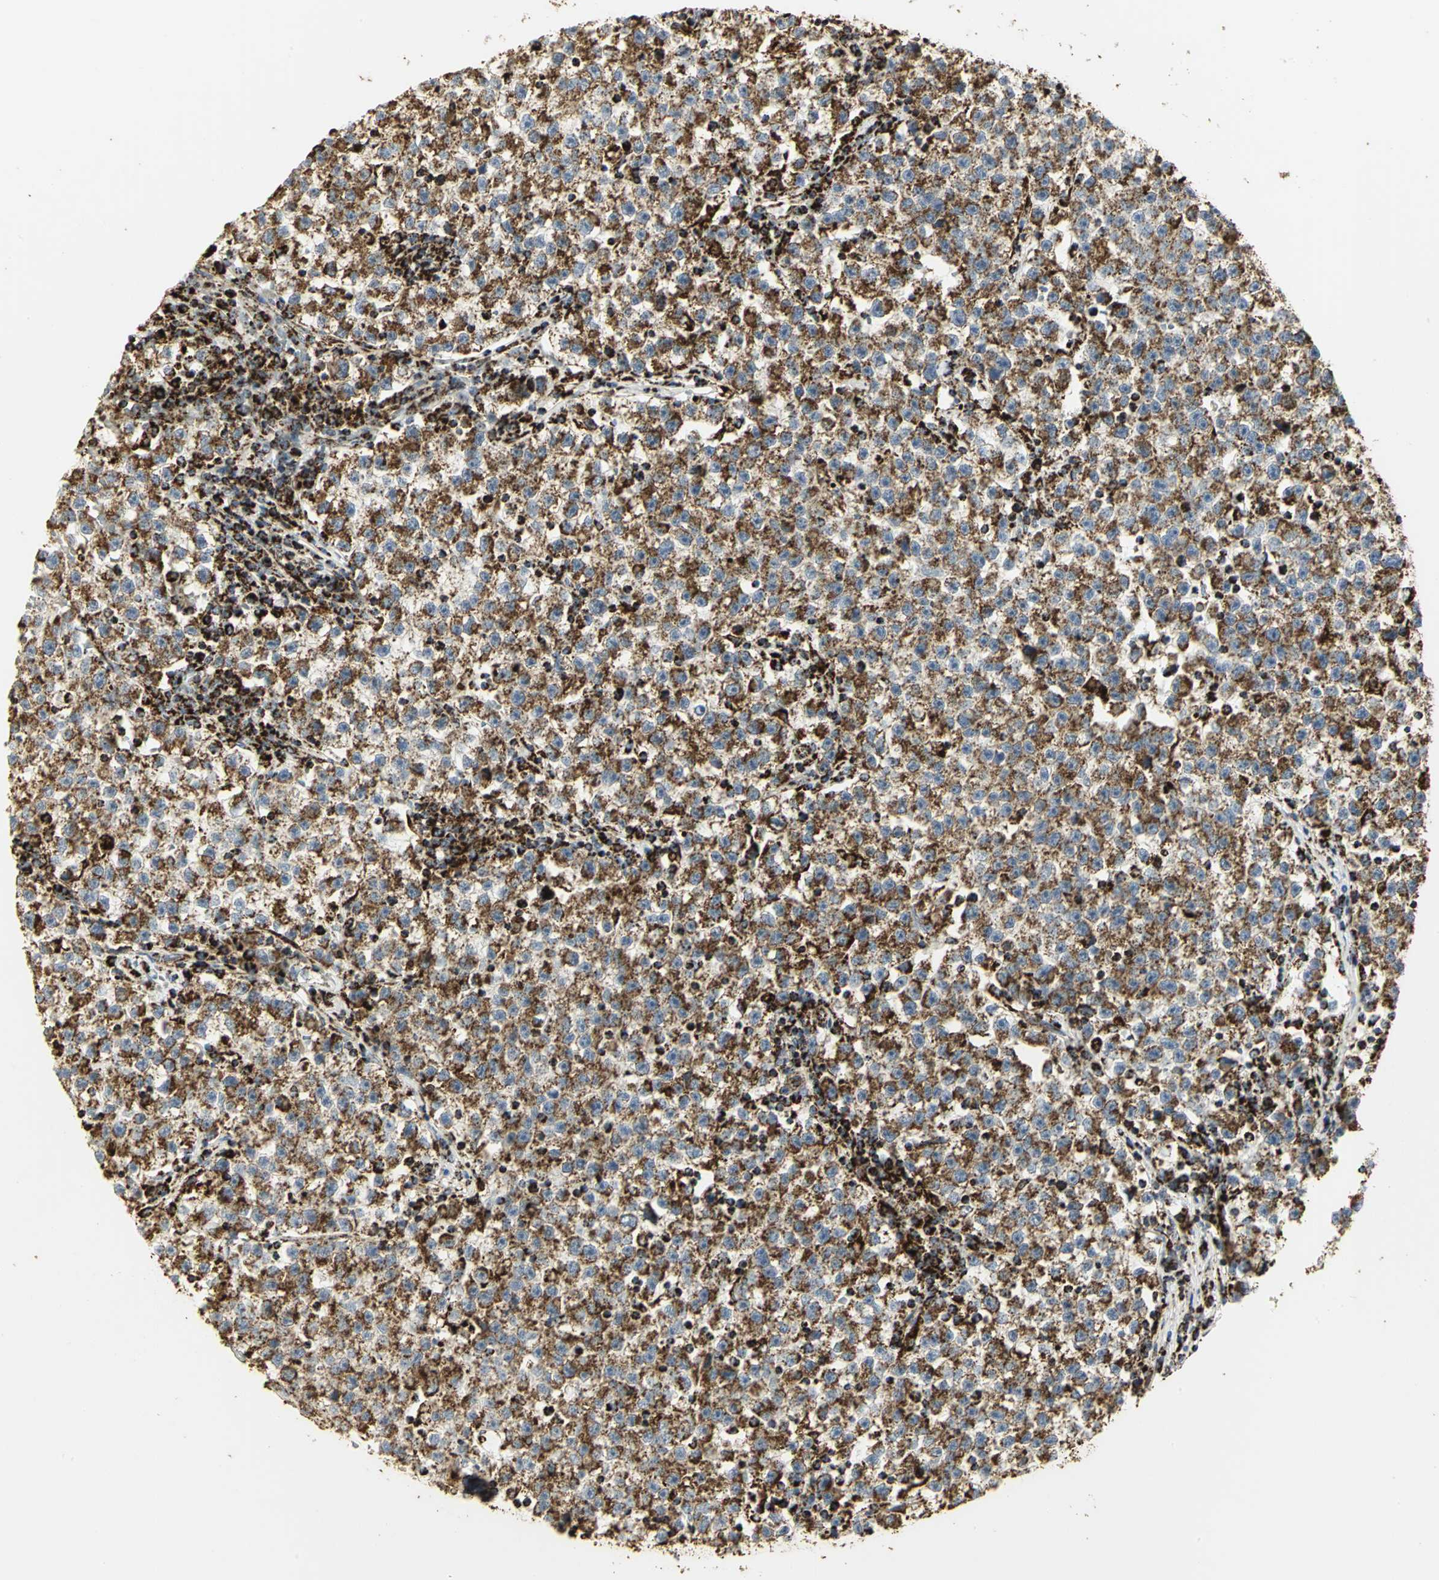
{"staining": {"intensity": "moderate", "quantity": ">75%", "location": "cytoplasmic/membranous"}, "tissue": "testis cancer", "cell_type": "Tumor cells", "image_type": "cancer", "snomed": [{"axis": "morphology", "description": "Seminoma, NOS"}, {"axis": "topography", "description": "Testis"}], "caption": "A brown stain shows moderate cytoplasmic/membranous expression of a protein in testis cancer (seminoma) tumor cells.", "gene": "VDAC1", "patient": {"sex": "male", "age": 22}}